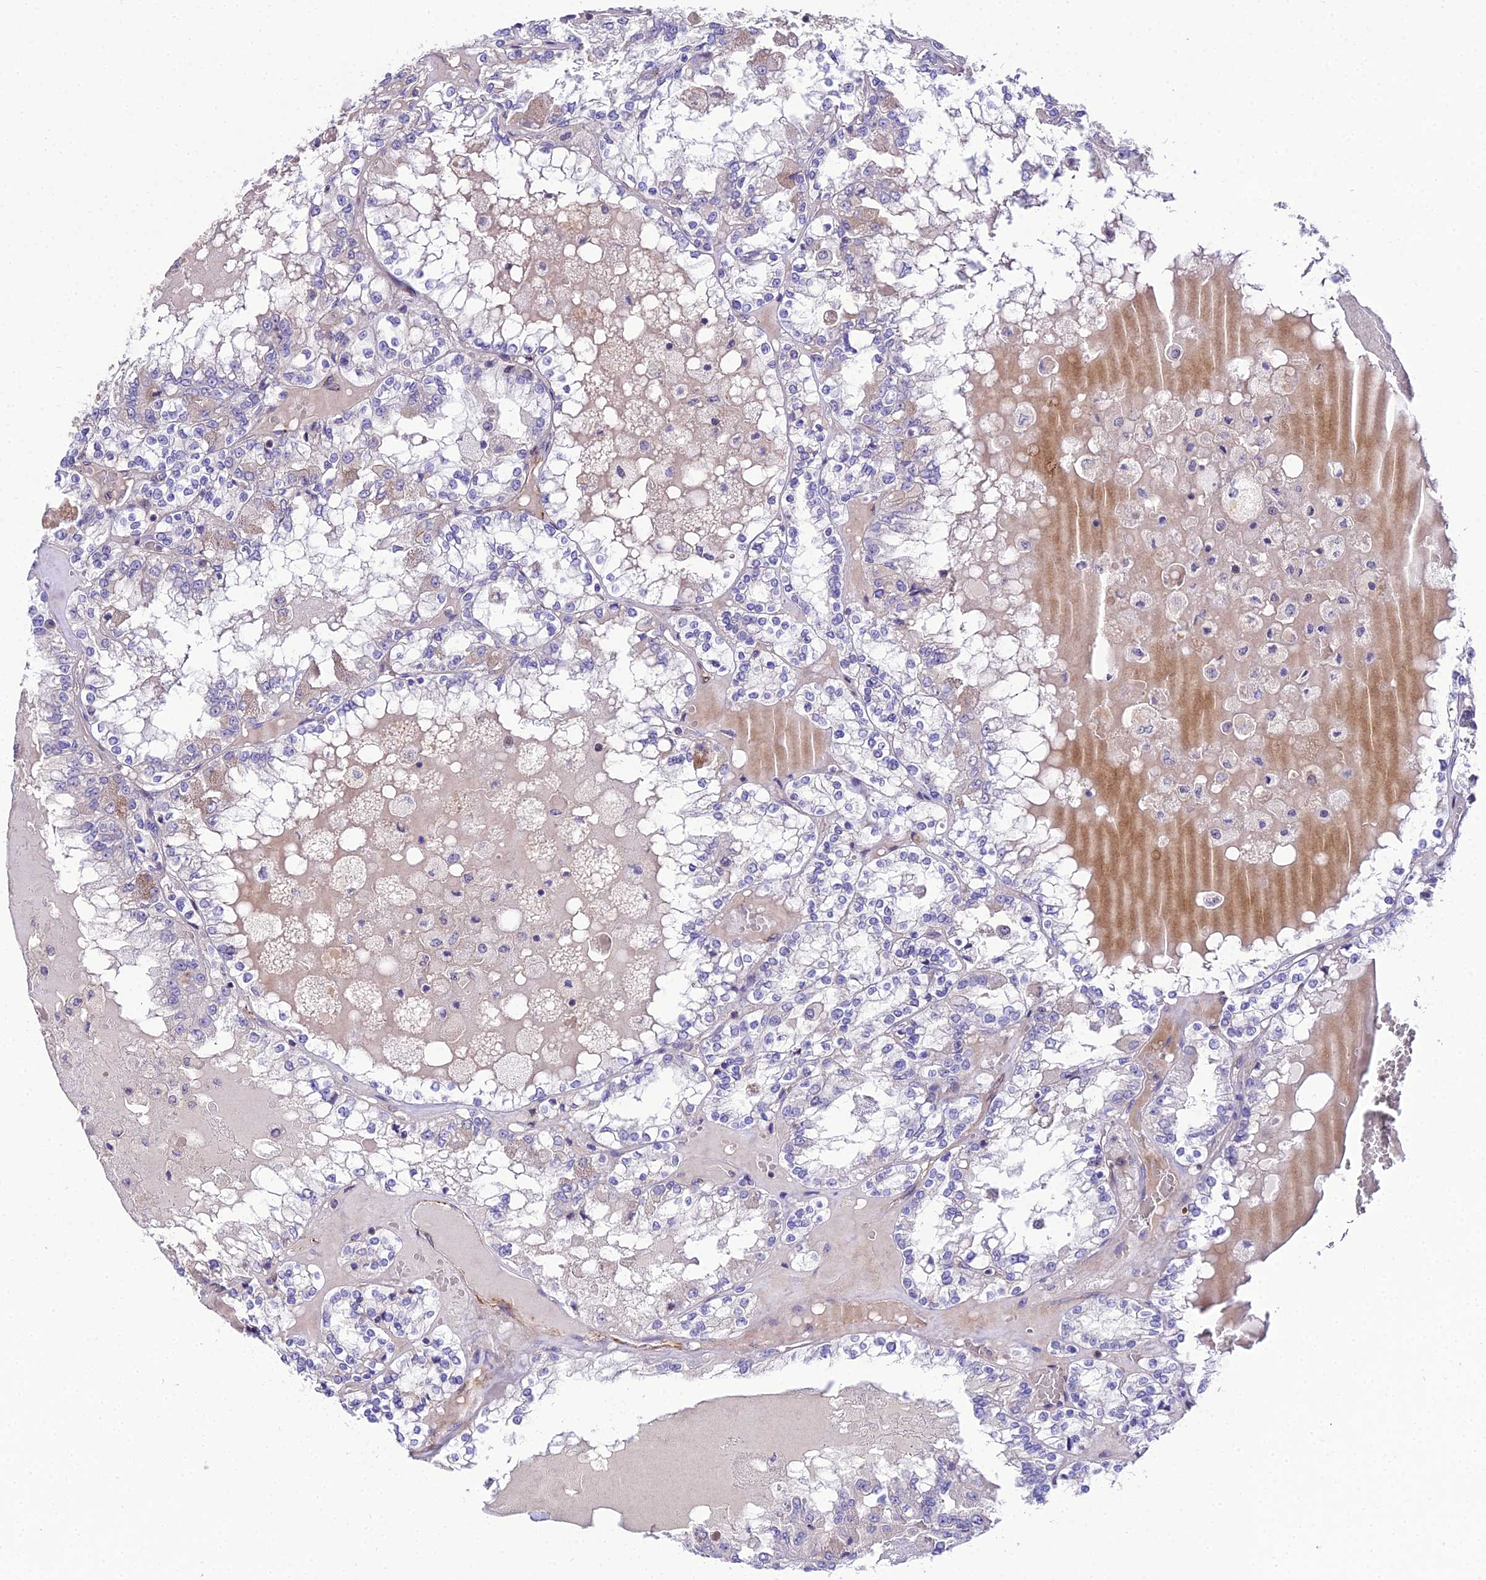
{"staining": {"intensity": "negative", "quantity": "none", "location": "none"}, "tissue": "renal cancer", "cell_type": "Tumor cells", "image_type": "cancer", "snomed": [{"axis": "morphology", "description": "Adenocarcinoma, NOS"}, {"axis": "topography", "description": "Kidney"}], "caption": "High power microscopy image of an immunohistochemistry image of renal adenocarcinoma, revealing no significant positivity in tumor cells.", "gene": "SHQ1", "patient": {"sex": "female", "age": 56}}